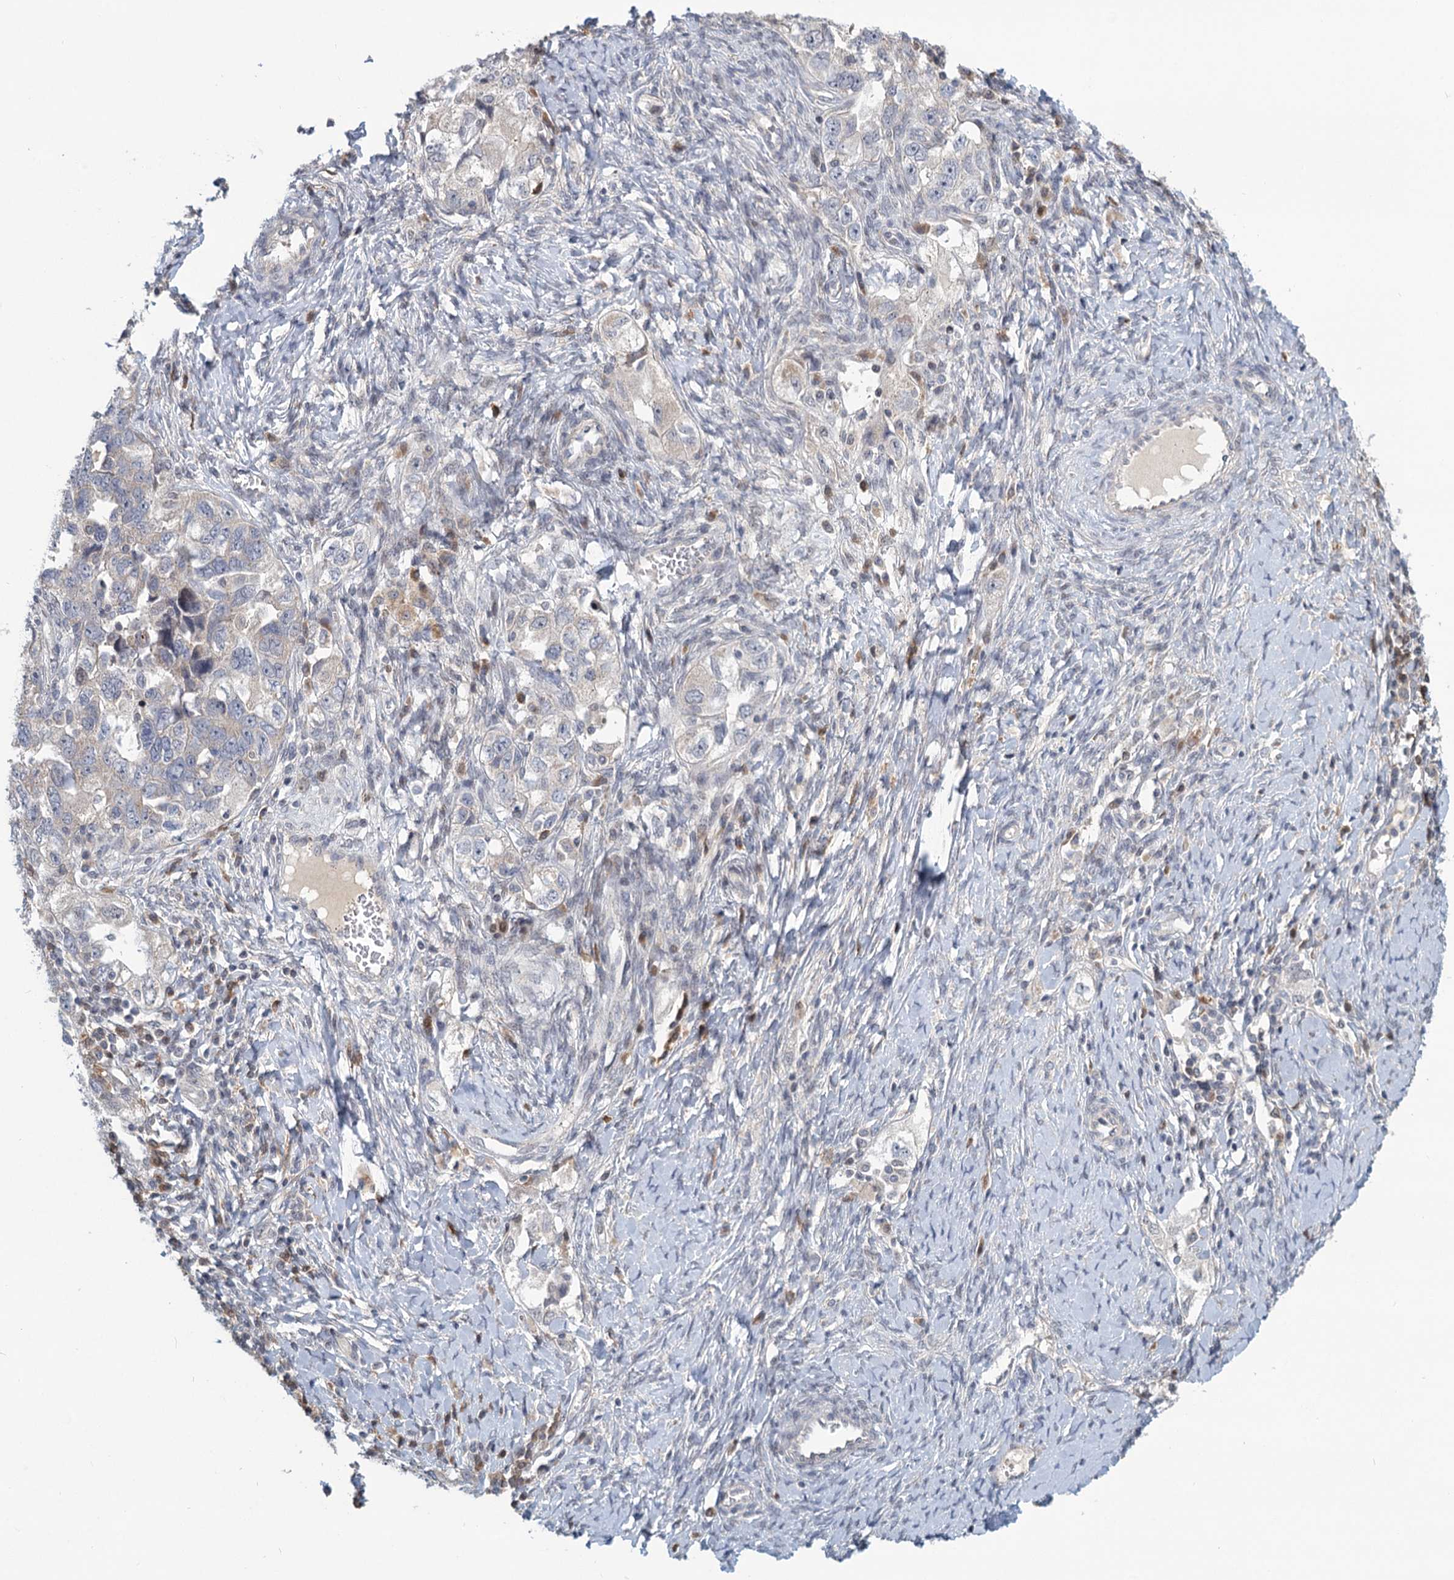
{"staining": {"intensity": "negative", "quantity": "none", "location": "none"}, "tissue": "ovarian cancer", "cell_type": "Tumor cells", "image_type": "cancer", "snomed": [{"axis": "morphology", "description": "Carcinoma, NOS"}, {"axis": "morphology", "description": "Cystadenocarcinoma, serous, NOS"}, {"axis": "topography", "description": "Ovary"}], "caption": "This histopathology image is of ovarian cancer stained with immunohistochemistry (IHC) to label a protein in brown with the nuclei are counter-stained blue. There is no staining in tumor cells.", "gene": "STAP1", "patient": {"sex": "female", "age": 69}}